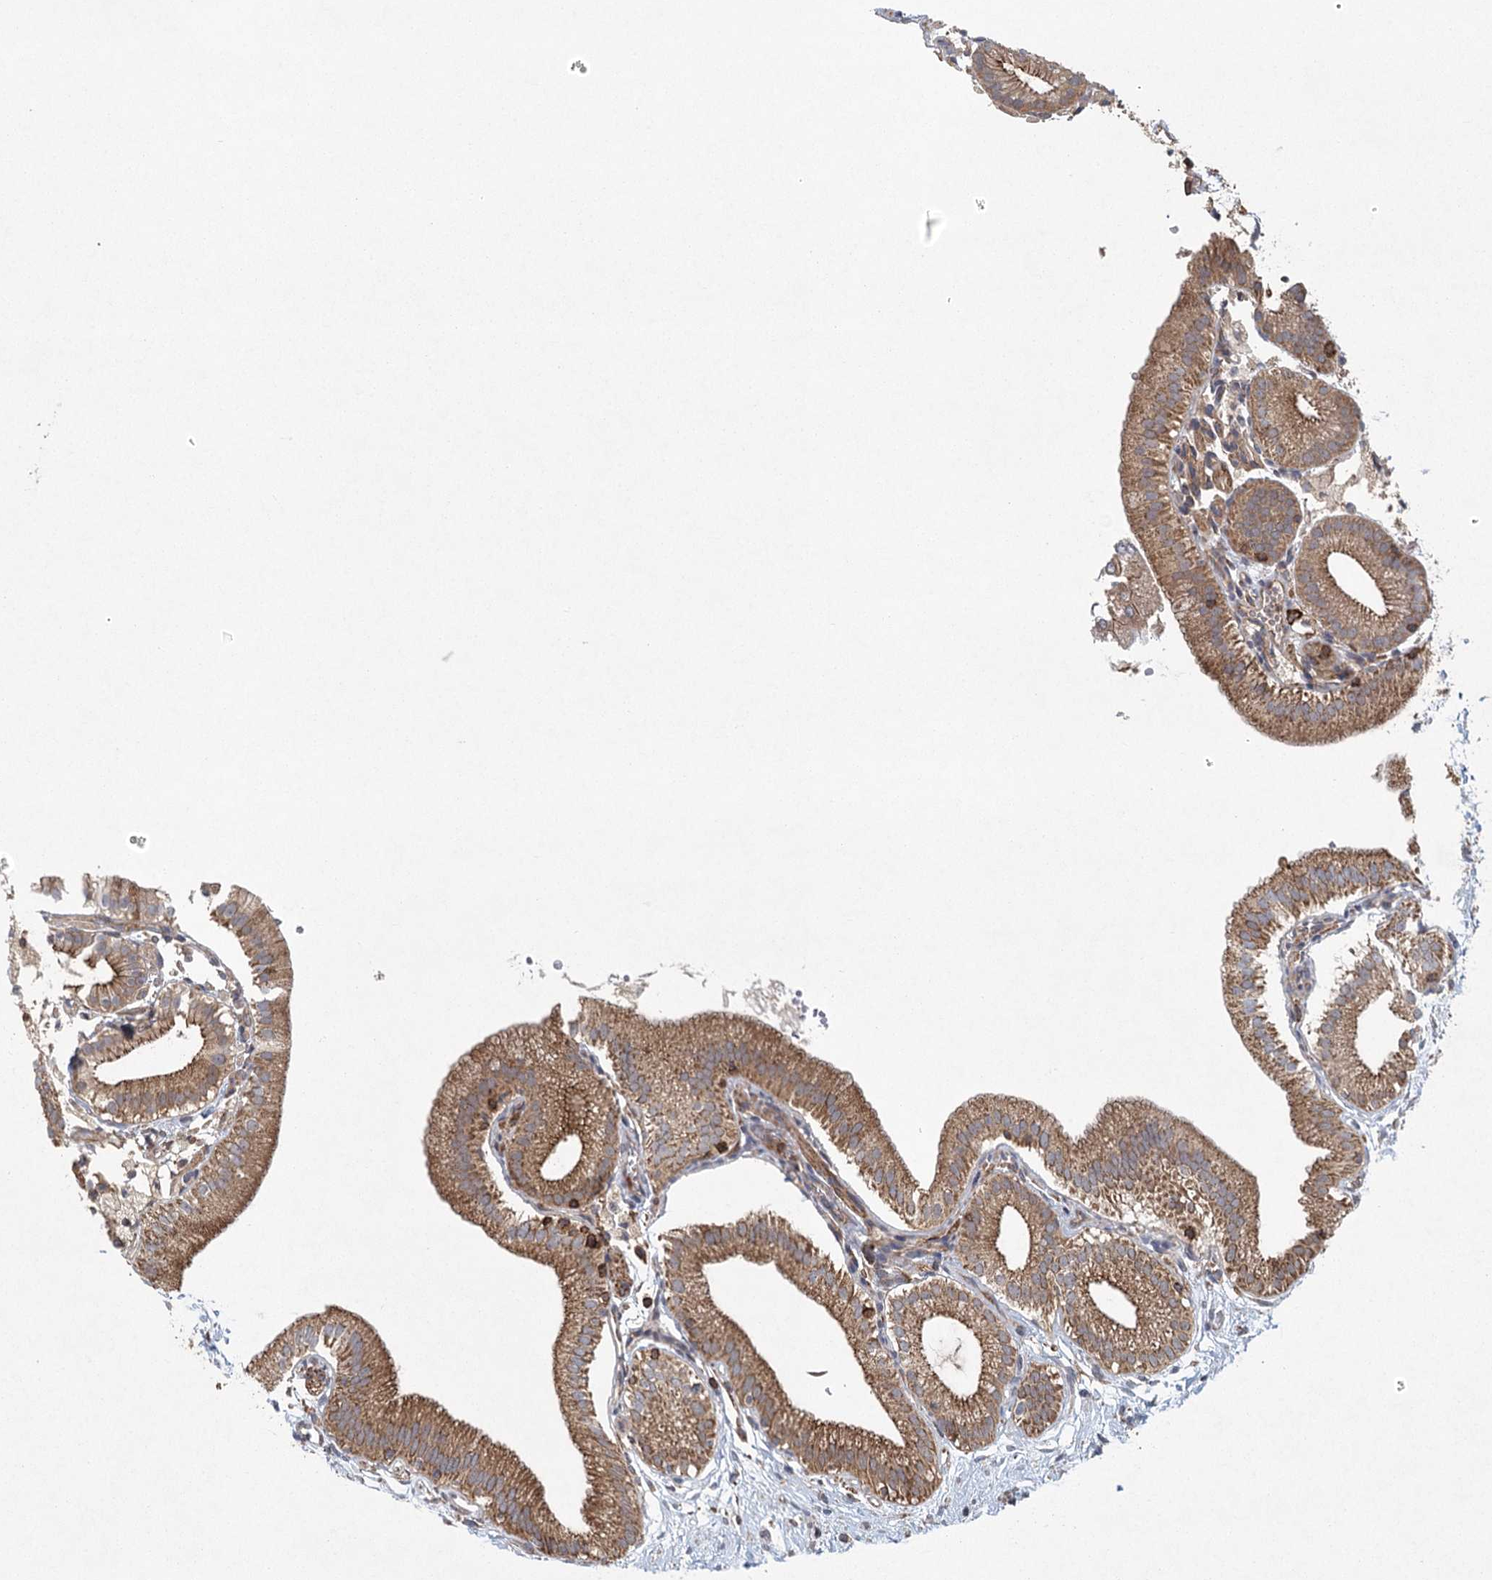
{"staining": {"intensity": "moderate", "quantity": ">75%", "location": "cytoplasmic/membranous"}, "tissue": "gallbladder", "cell_type": "Glandular cells", "image_type": "normal", "snomed": [{"axis": "morphology", "description": "Normal tissue, NOS"}, {"axis": "topography", "description": "Gallbladder"}], "caption": "Protein expression by immunohistochemistry reveals moderate cytoplasmic/membranous expression in about >75% of glandular cells in normal gallbladder.", "gene": "PLEKHA7", "patient": {"sex": "male", "age": 55}}